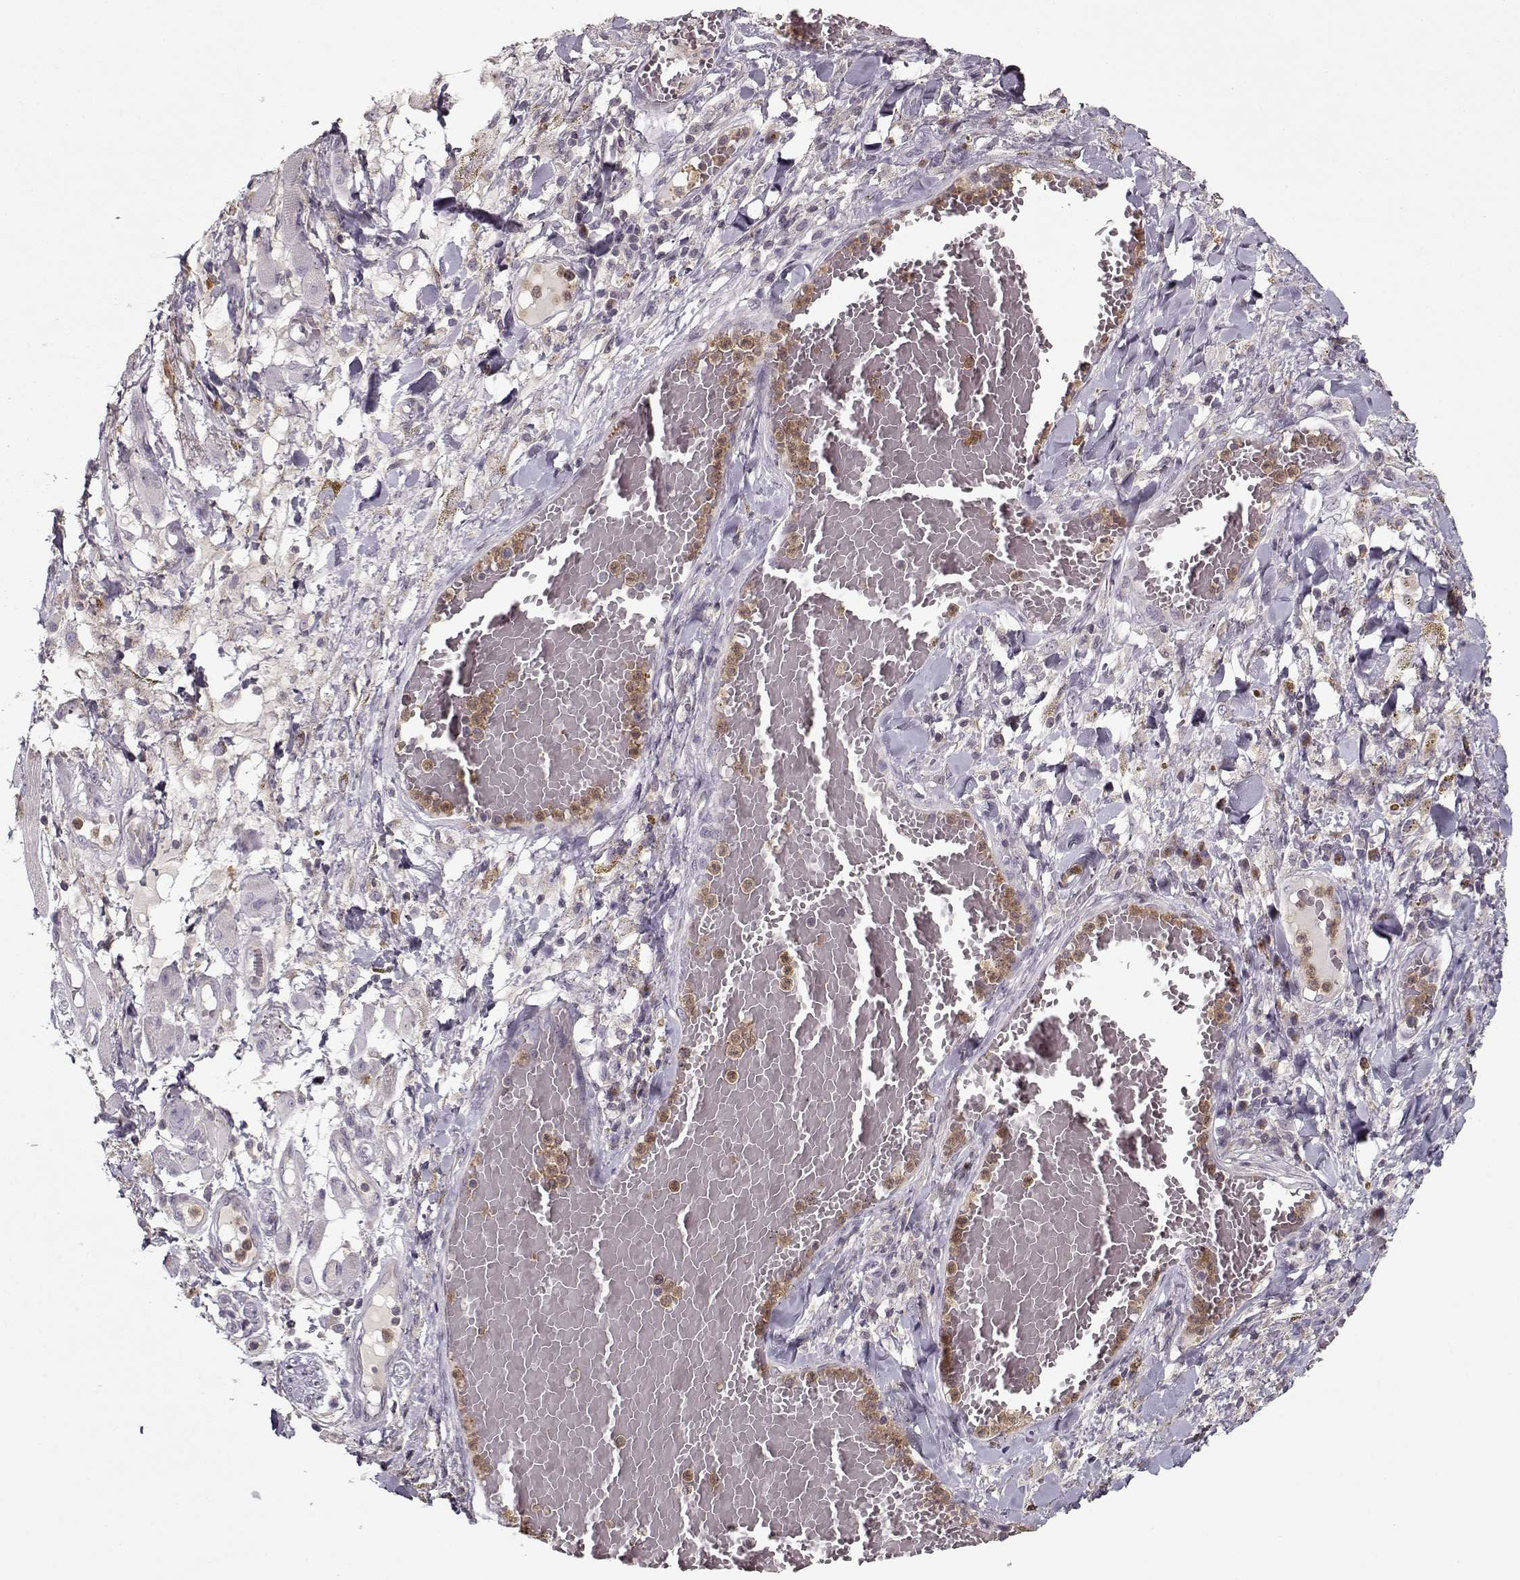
{"staining": {"intensity": "negative", "quantity": "none", "location": "none"}, "tissue": "melanoma", "cell_type": "Tumor cells", "image_type": "cancer", "snomed": [{"axis": "morphology", "description": "Malignant melanoma, NOS"}, {"axis": "topography", "description": "Skin"}], "caption": "This is an immunohistochemistry photomicrograph of melanoma. There is no staining in tumor cells.", "gene": "UNC13D", "patient": {"sex": "female", "age": 91}}